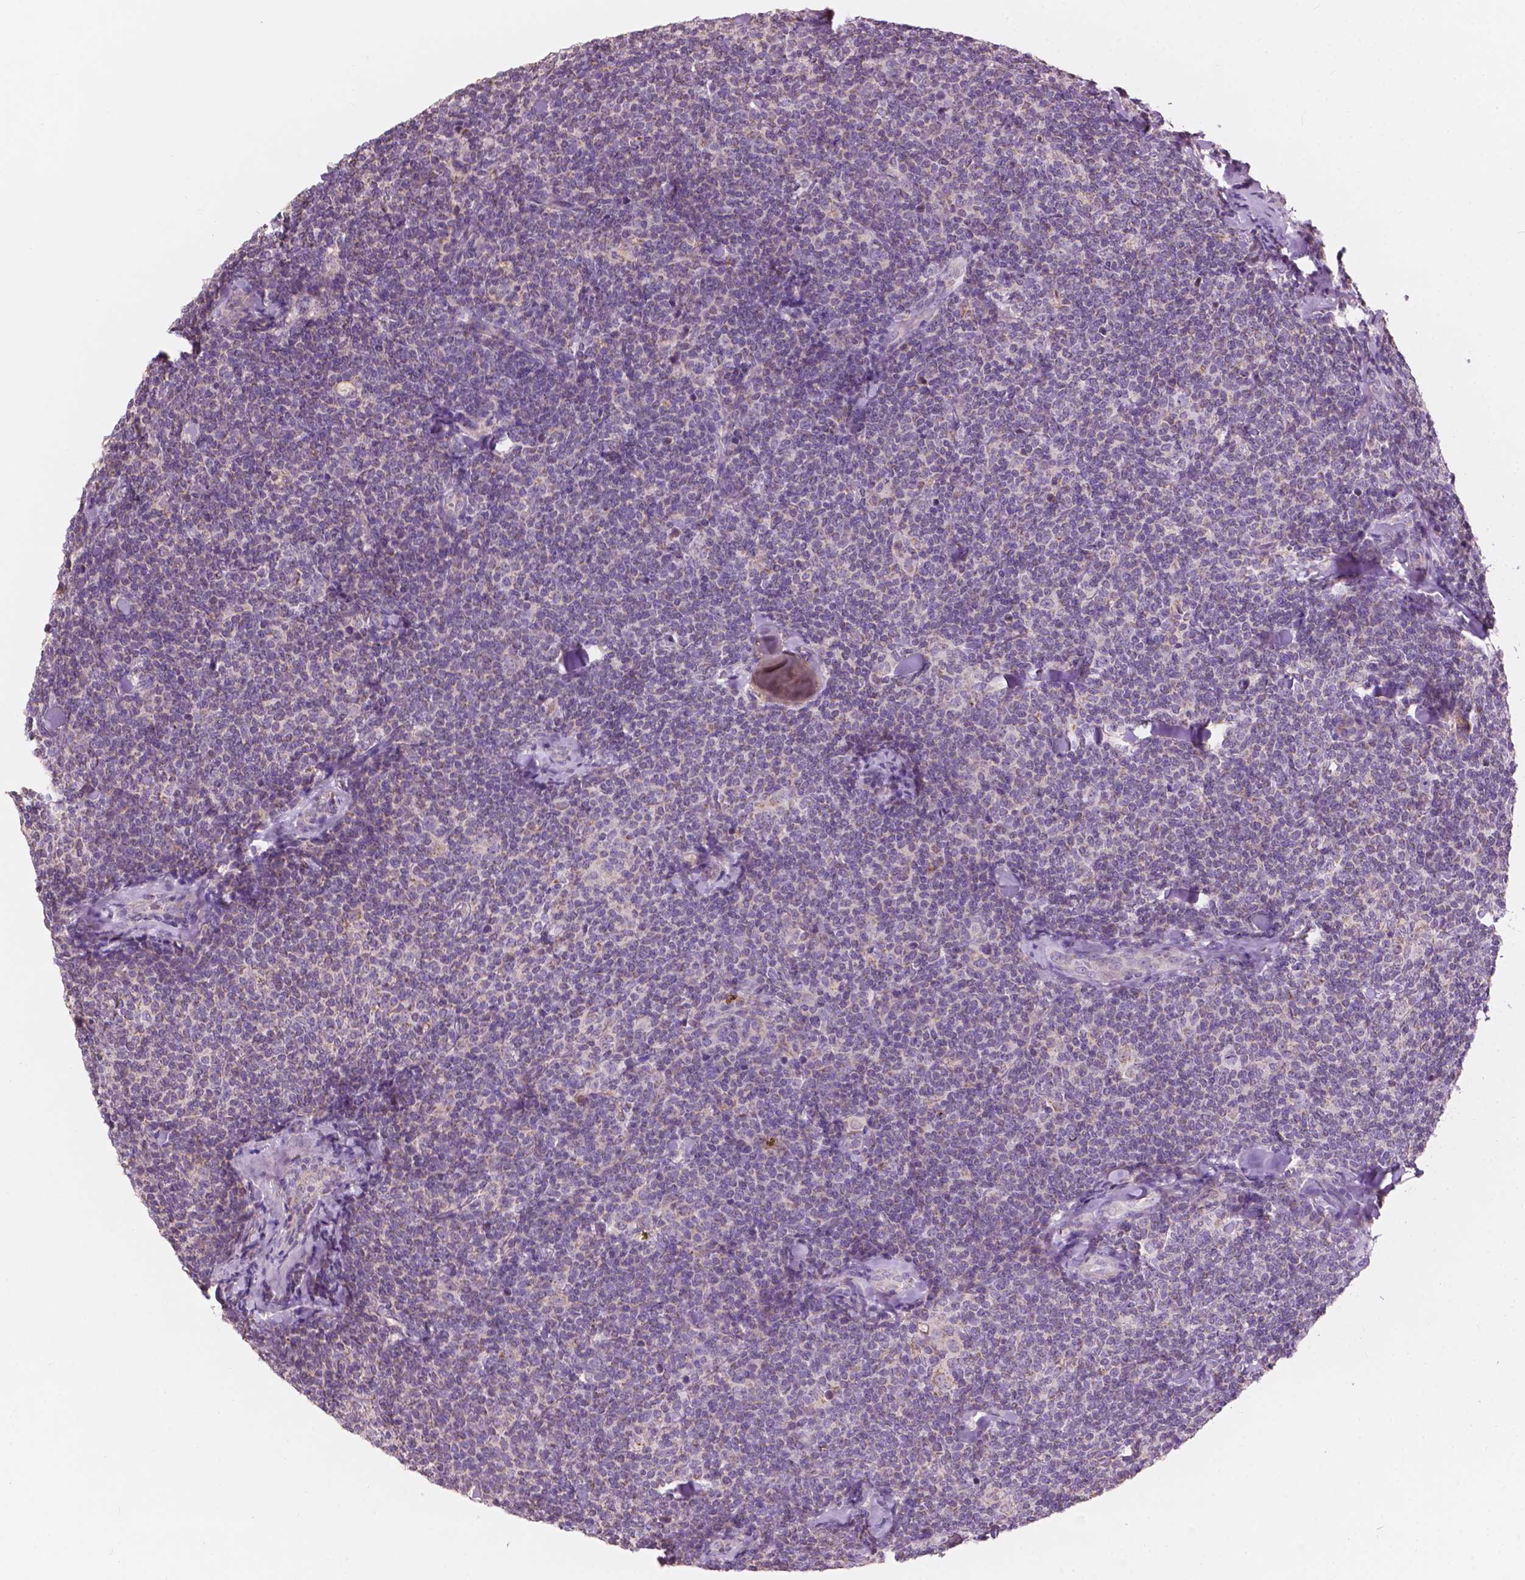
{"staining": {"intensity": "negative", "quantity": "none", "location": "none"}, "tissue": "lymphoma", "cell_type": "Tumor cells", "image_type": "cancer", "snomed": [{"axis": "morphology", "description": "Malignant lymphoma, non-Hodgkin's type, Low grade"}, {"axis": "topography", "description": "Lymph node"}], "caption": "DAB immunohistochemical staining of human lymphoma reveals no significant expression in tumor cells. (DAB immunohistochemistry visualized using brightfield microscopy, high magnification).", "gene": "NDUFS1", "patient": {"sex": "female", "age": 56}}